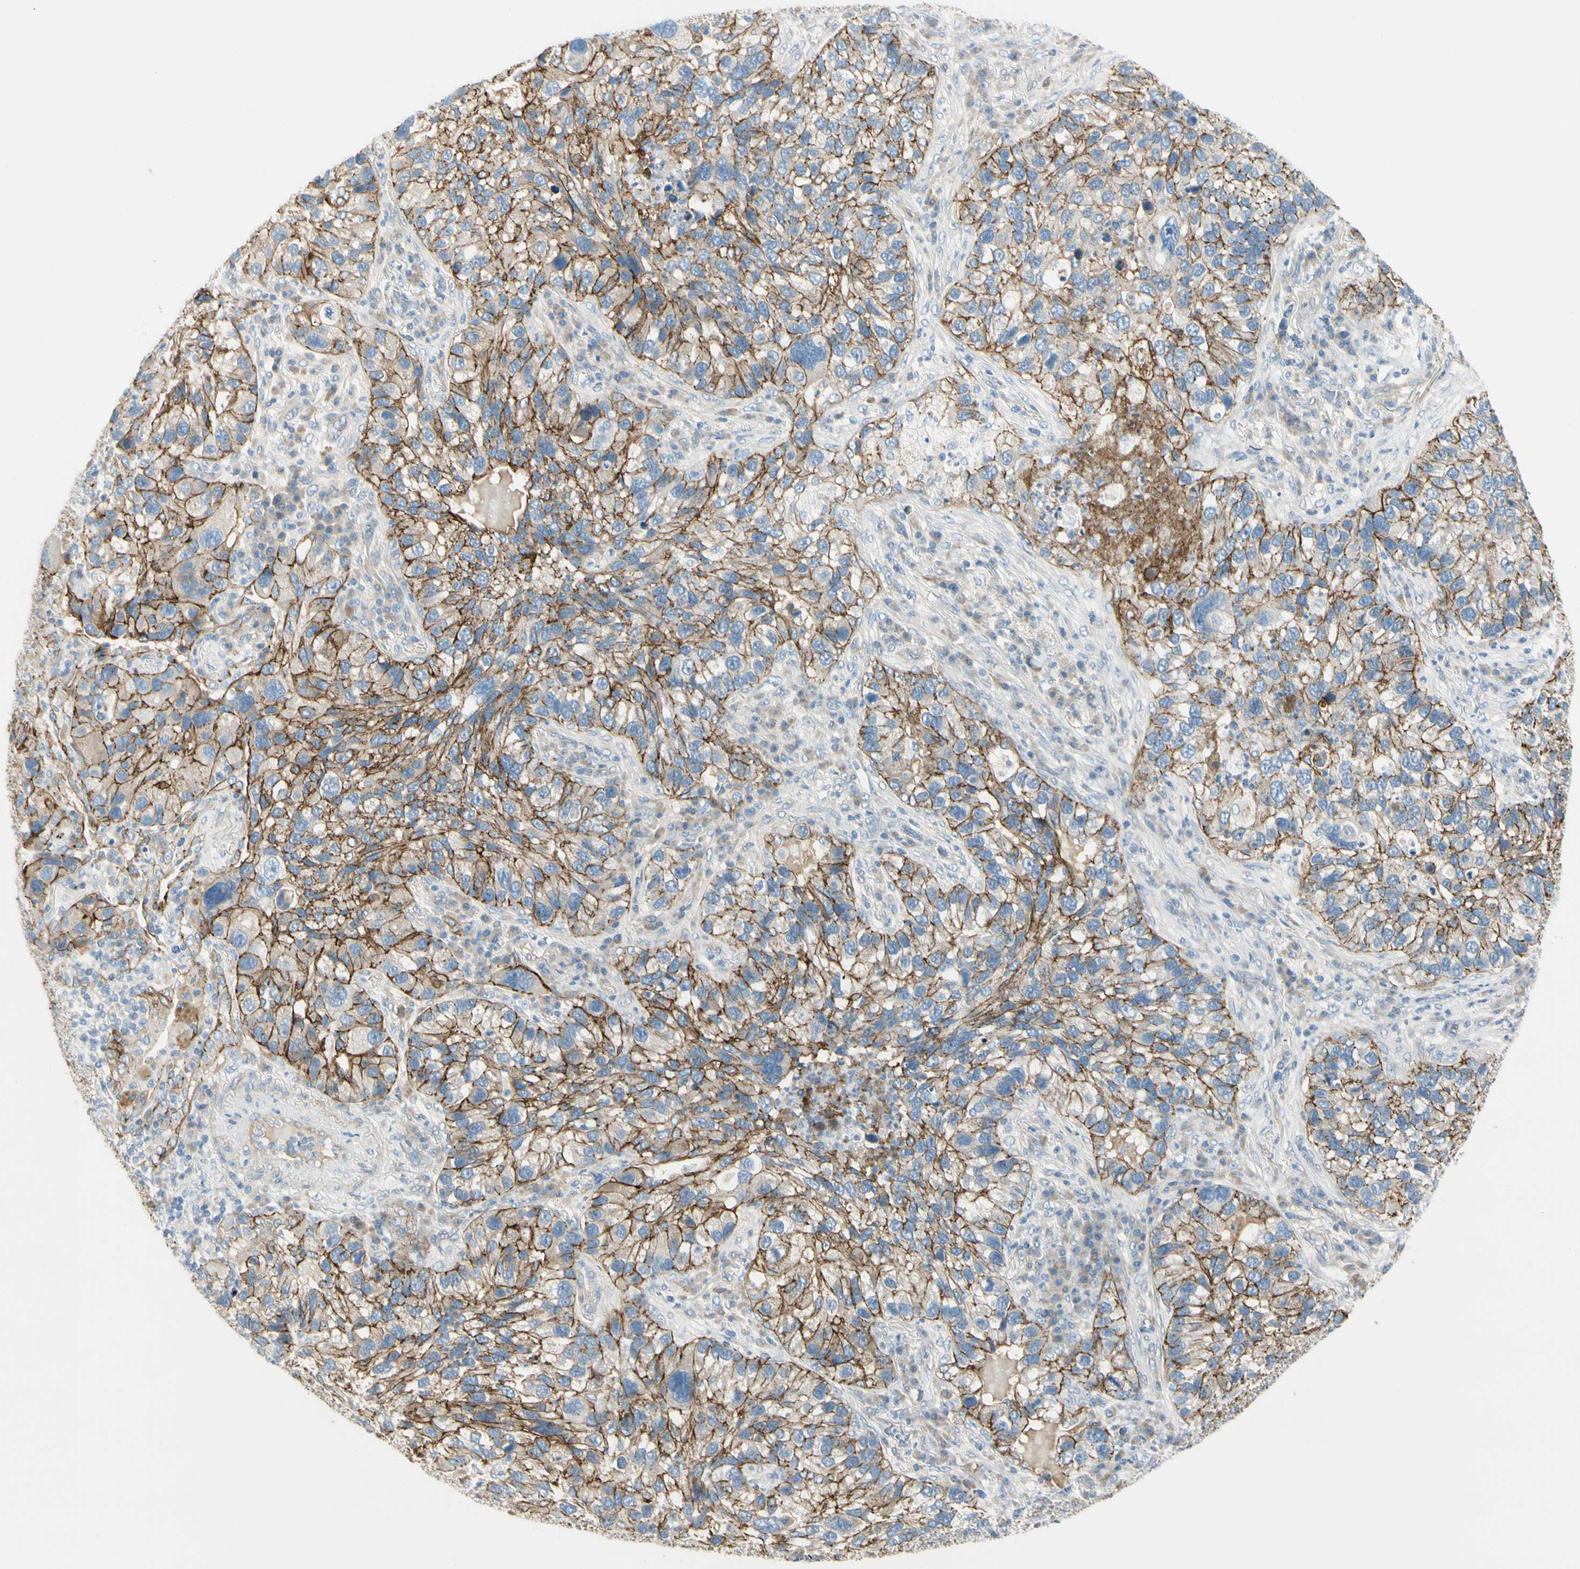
{"staining": {"intensity": "strong", "quantity": ">75%", "location": "cytoplasmic/membranous"}, "tissue": "lung cancer", "cell_type": "Tumor cells", "image_type": "cancer", "snomed": [{"axis": "morphology", "description": "Normal tissue, NOS"}, {"axis": "morphology", "description": "Adenocarcinoma, NOS"}, {"axis": "topography", "description": "Bronchus"}, {"axis": "topography", "description": "Lung"}], "caption": "Adenocarcinoma (lung) stained with a protein marker reveals strong staining in tumor cells.", "gene": "ITGA3", "patient": {"sex": "male", "age": 54}}